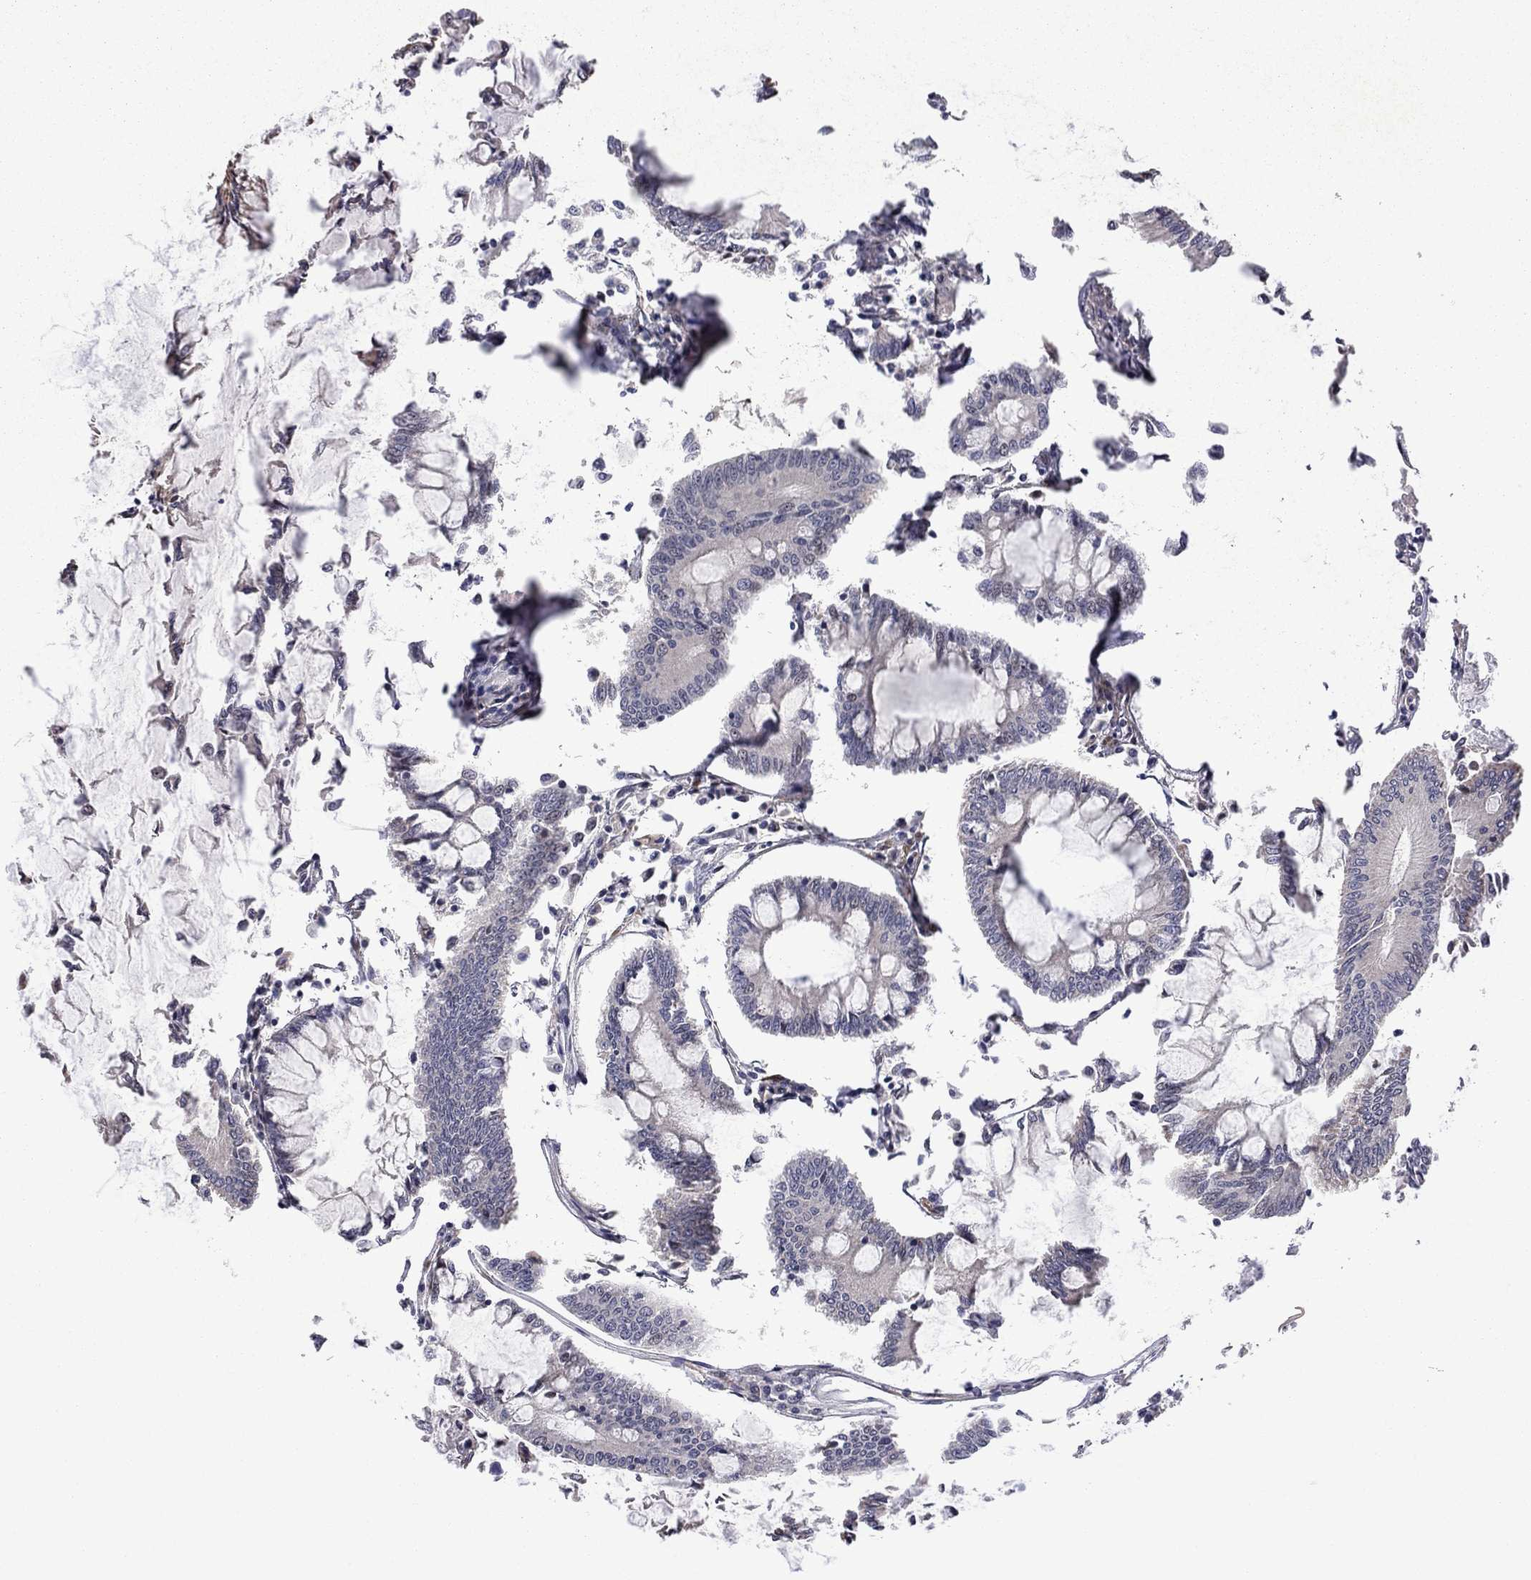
{"staining": {"intensity": "negative", "quantity": "none", "location": "none"}, "tissue": "colorectal cancer", "cell_type": "Tumor cells", "image_type": "cancer", "snomed": [{"axis": "morphology", "description": "Adenocarcinoma, NOS"}, {"axis": "topography", "description": "Colon"}], "caption": "Histopathology image shows no protein positivity in tumor cells of colorectal cancer (adenocarcinoma) tissue.", "gene": "IDS", "patient": {"sex": "female", "age": 65}}